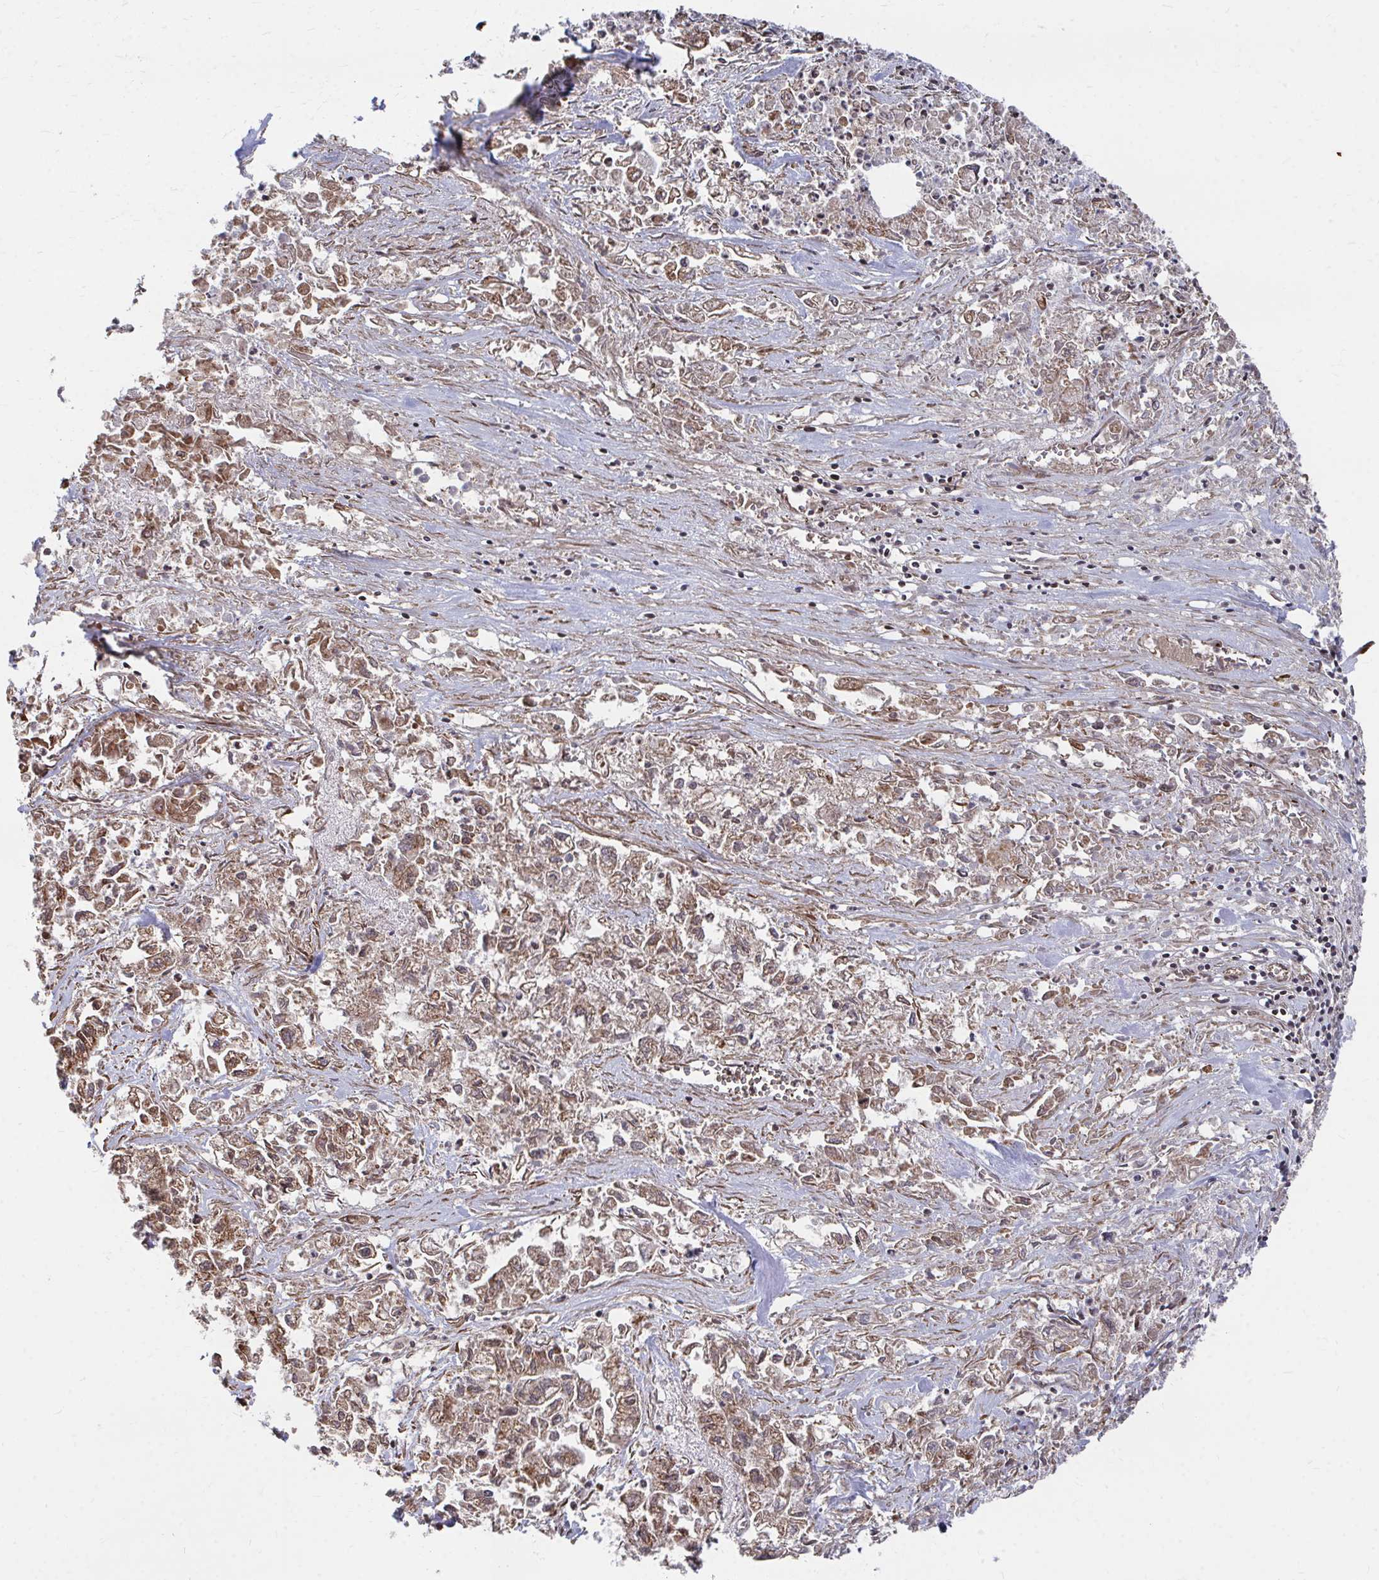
{"staining": {"intensity": "moderate", "quantity": ">75%", "location": "cytoplasmic/membranous"}, "tissue": "pancreatic cancer", "cell_type": "Tumor cells", "image_type": "cancer", "snomed": [{"axis": "morphology", "description": "Adenocarcinoma, NOS"}, {"axis": "topography", "description": "Pancreas"}], "caption": "Moderate cytoplasmic/membranous protein expression is appreciated in approximately >75% of tumor cells in pancreatic adenocarcinoma.", "gene": "FAM89A", "patient": {"sex": "male", "age": 72}}